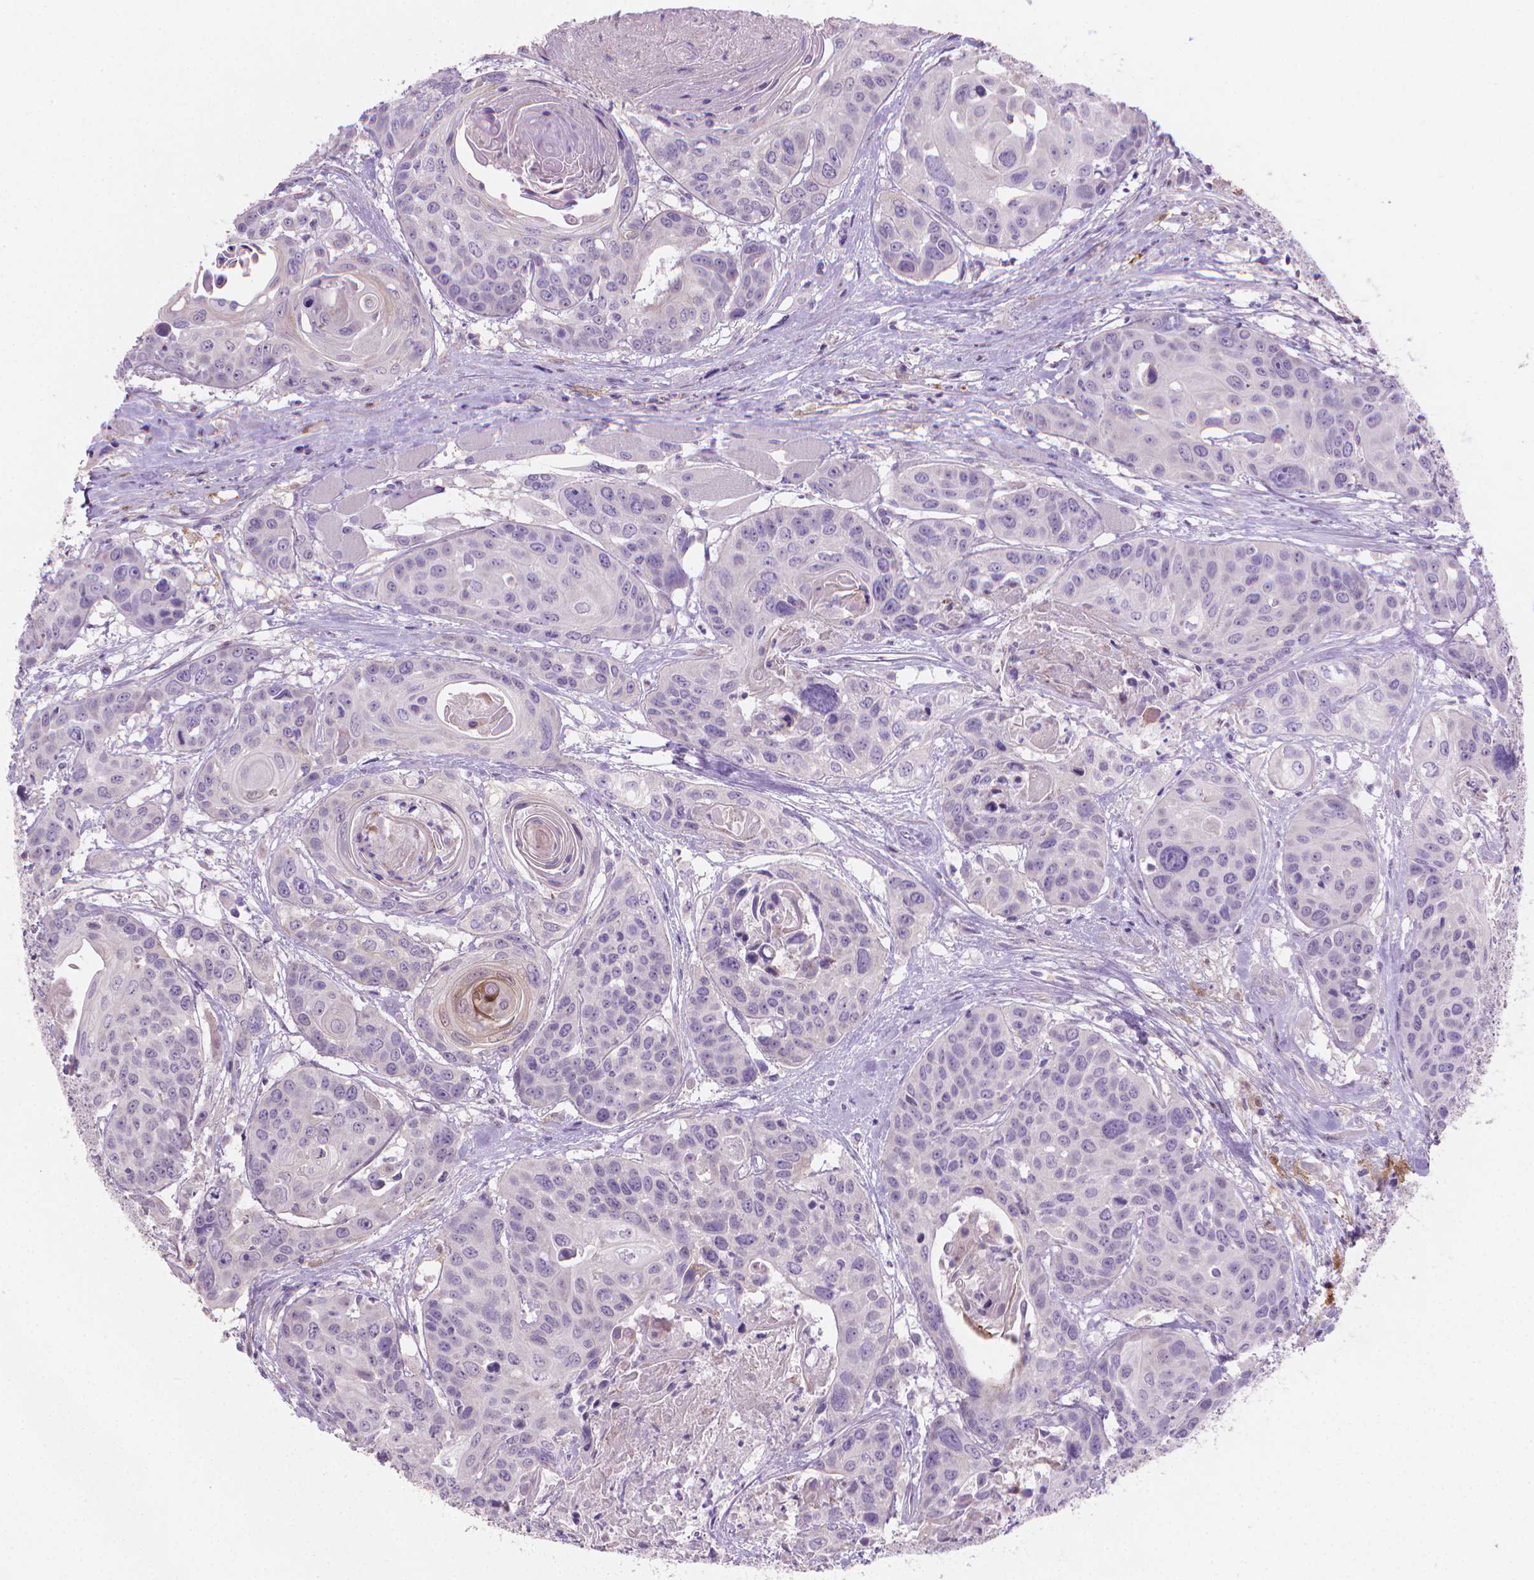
{"staining": {"intensity": "negative", "quantity": "none", "location": "none"}, "tissue": "head and neck cancer", "cell_type": "Tumor cells", "image_type": "cancer", "snomed": [{"axis": "morphology", "description": "Squamous cell carcinoma, NOS"}, {"axis": "topography", "description": "Oral tissue"}, {"axis": "topography", "description": "Head-Neck"}], "caption": "DAB (3,3'-diaminobenzidine) immunohistochemical staining of human head and neck squamous cell carcinoma displays no significant positivity in tumor cells.", "gene": "GSDMA", "patient": {"sex": "male", "age": 56}}